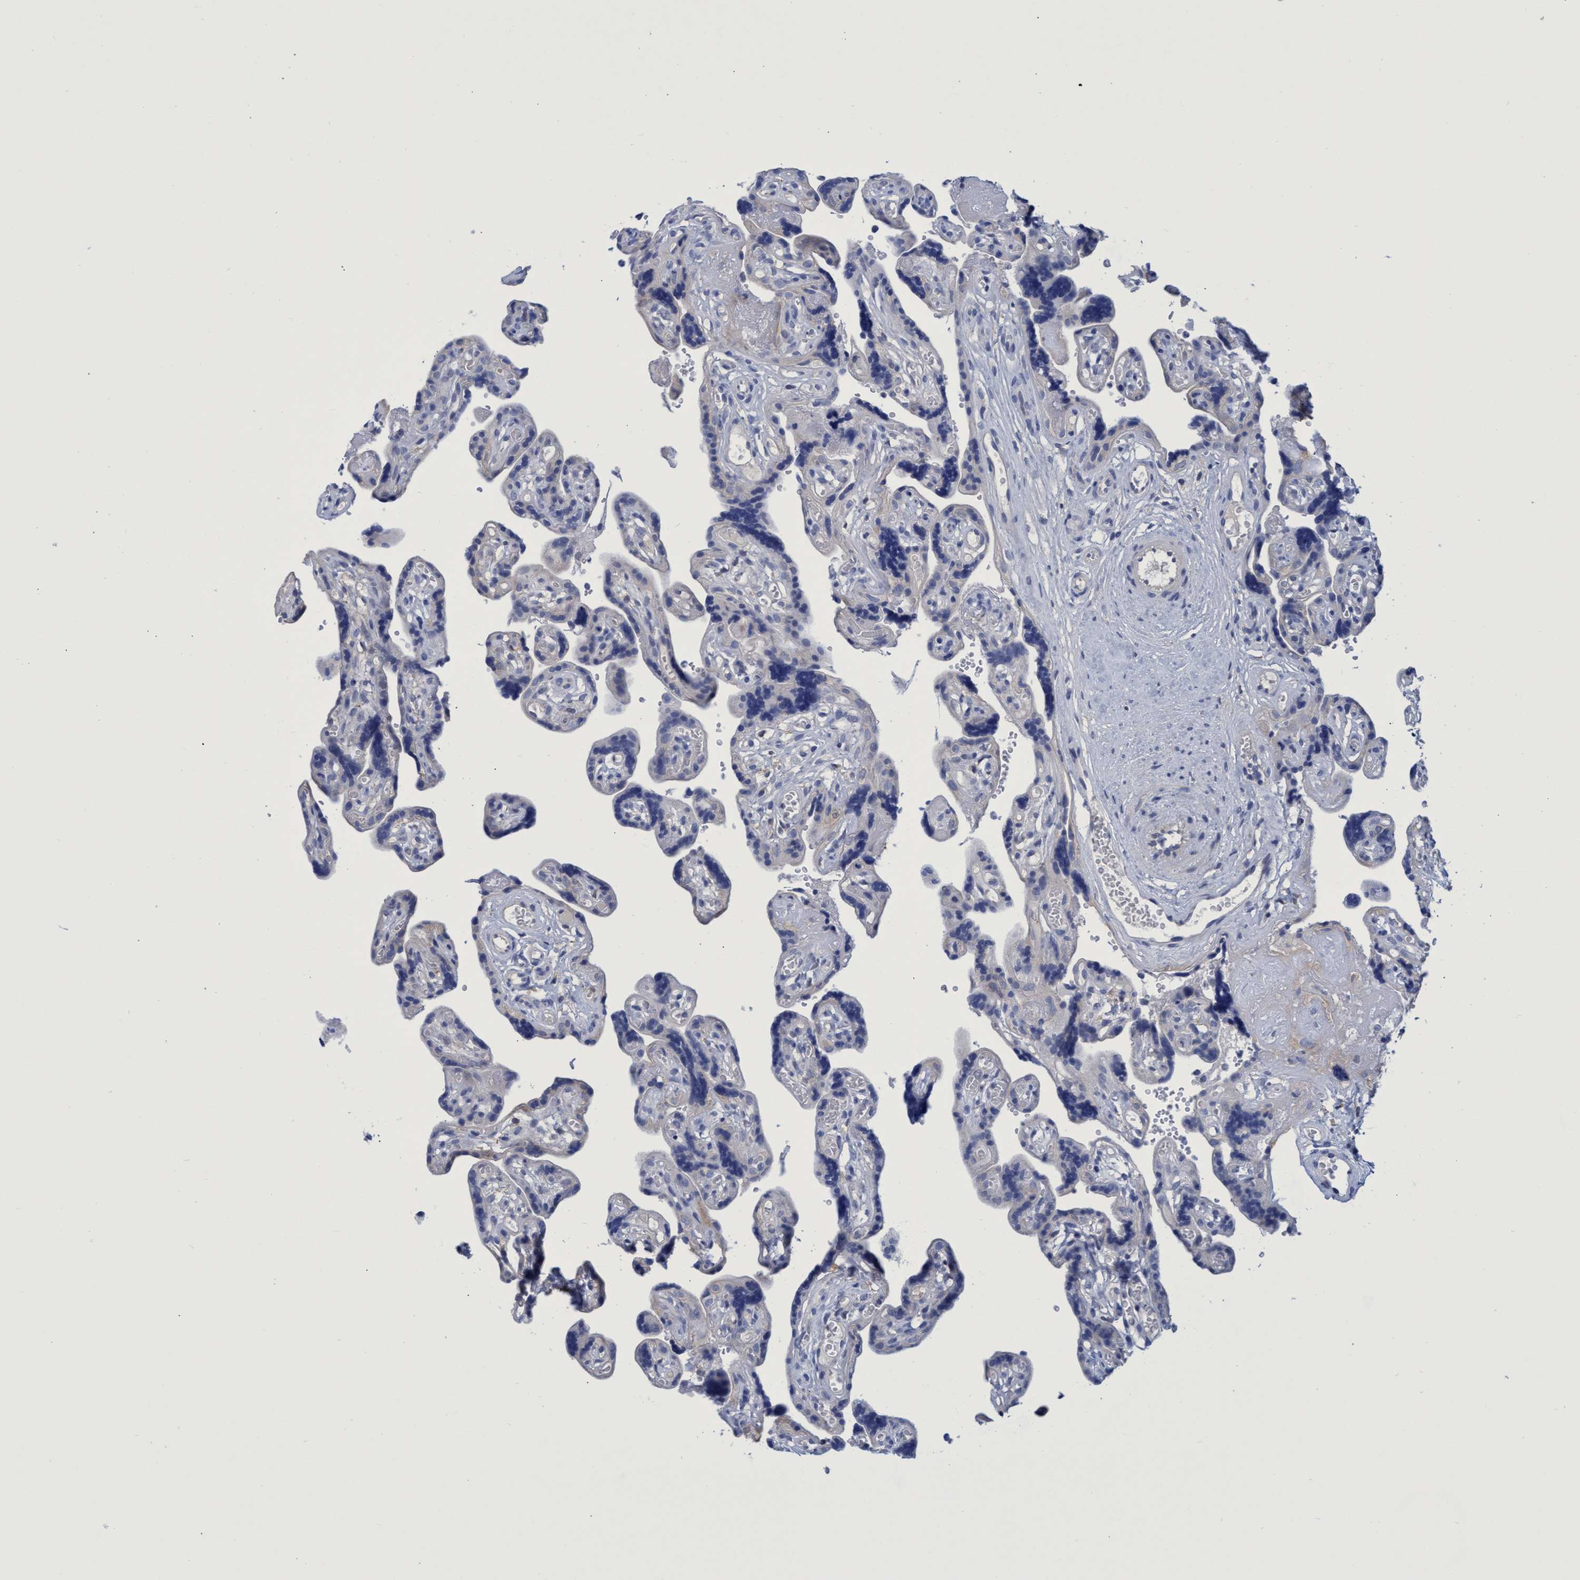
{"staining": {"intensity": "moderate", "quantity": "<25%", "location": "cytoplasmic/membranous"}, "tissue": "placenta", "cell_type": "Trophoblastic cells", "image_type": "normal", "snomed": [{"axis": "morphology", "description": "Normal tissue, NOS"}, {"axis": "topography", "description": "Placenta"}], "caption": "Placenta stained with DAB (3,3'-diaminobenzidine) immunohistochemistry exhibits low levels of moderate cytoplasmic/membranous staining in approximately <25% of trophoblastic cells. Using DAB (3,3'-diaminobenzidine) (brown) and hematoxylin (blue) stains, captured at high magnification using brightfield microscopy.", "gene": "PNPO", "patient": {"sex": "female", "age": 30}}